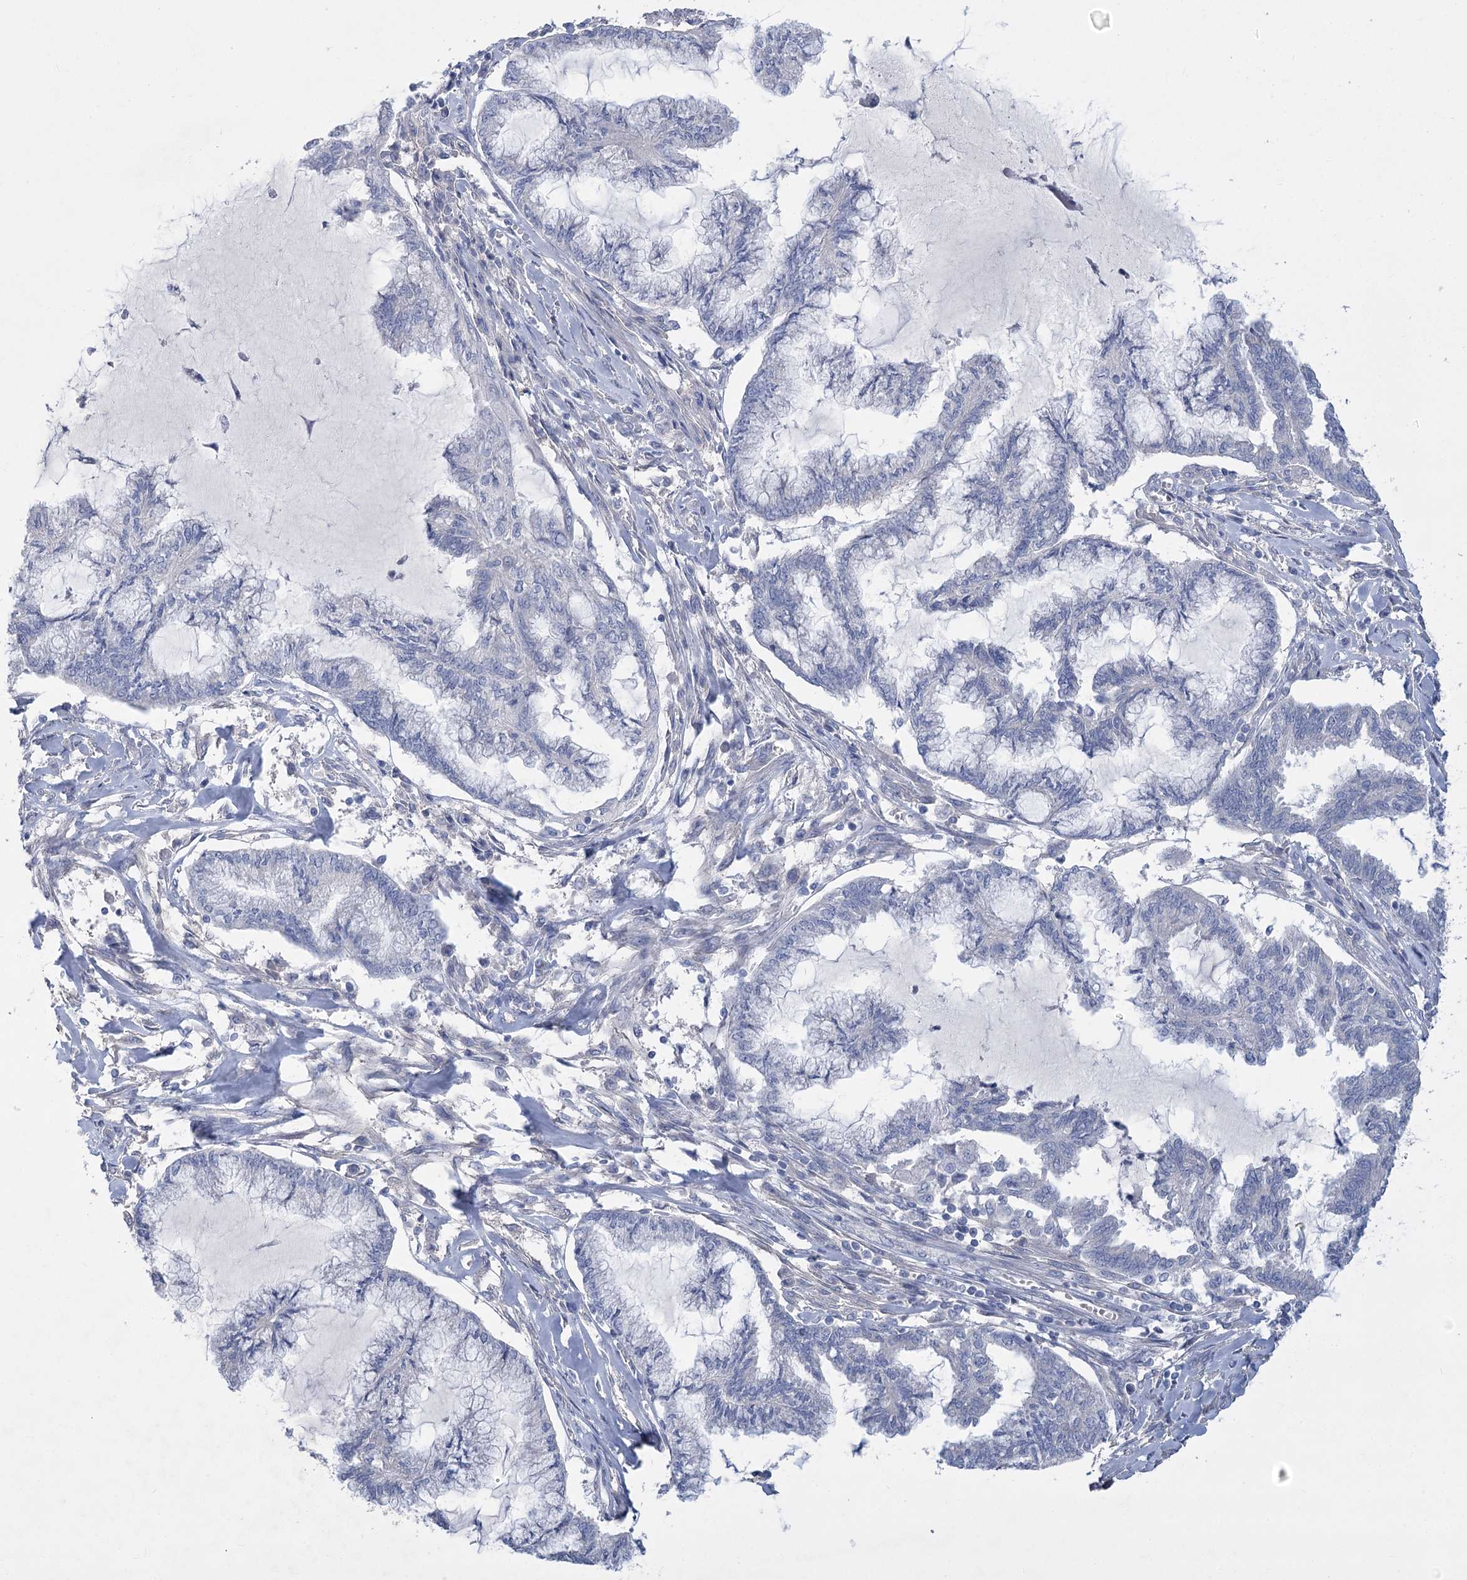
{"staining": {"intensity": "negative", "quantity": "none", "location": "none"}, "tissue": "endometrial cancer", "cell_type": "Tumor cells", "image_type": "cancer", "snomed": [{"axis": "morphology", "description": "Adenocarcinoma, NOS"}, {"axis": "topography", "description": "Endometrium"}], "caption": "An IHC image of endometrial cancer is shown. There is no staining in tumor cells of endometrial cancer.", "gene": "SLC9A3", "patient": {"sex": "female", "age": 86}}